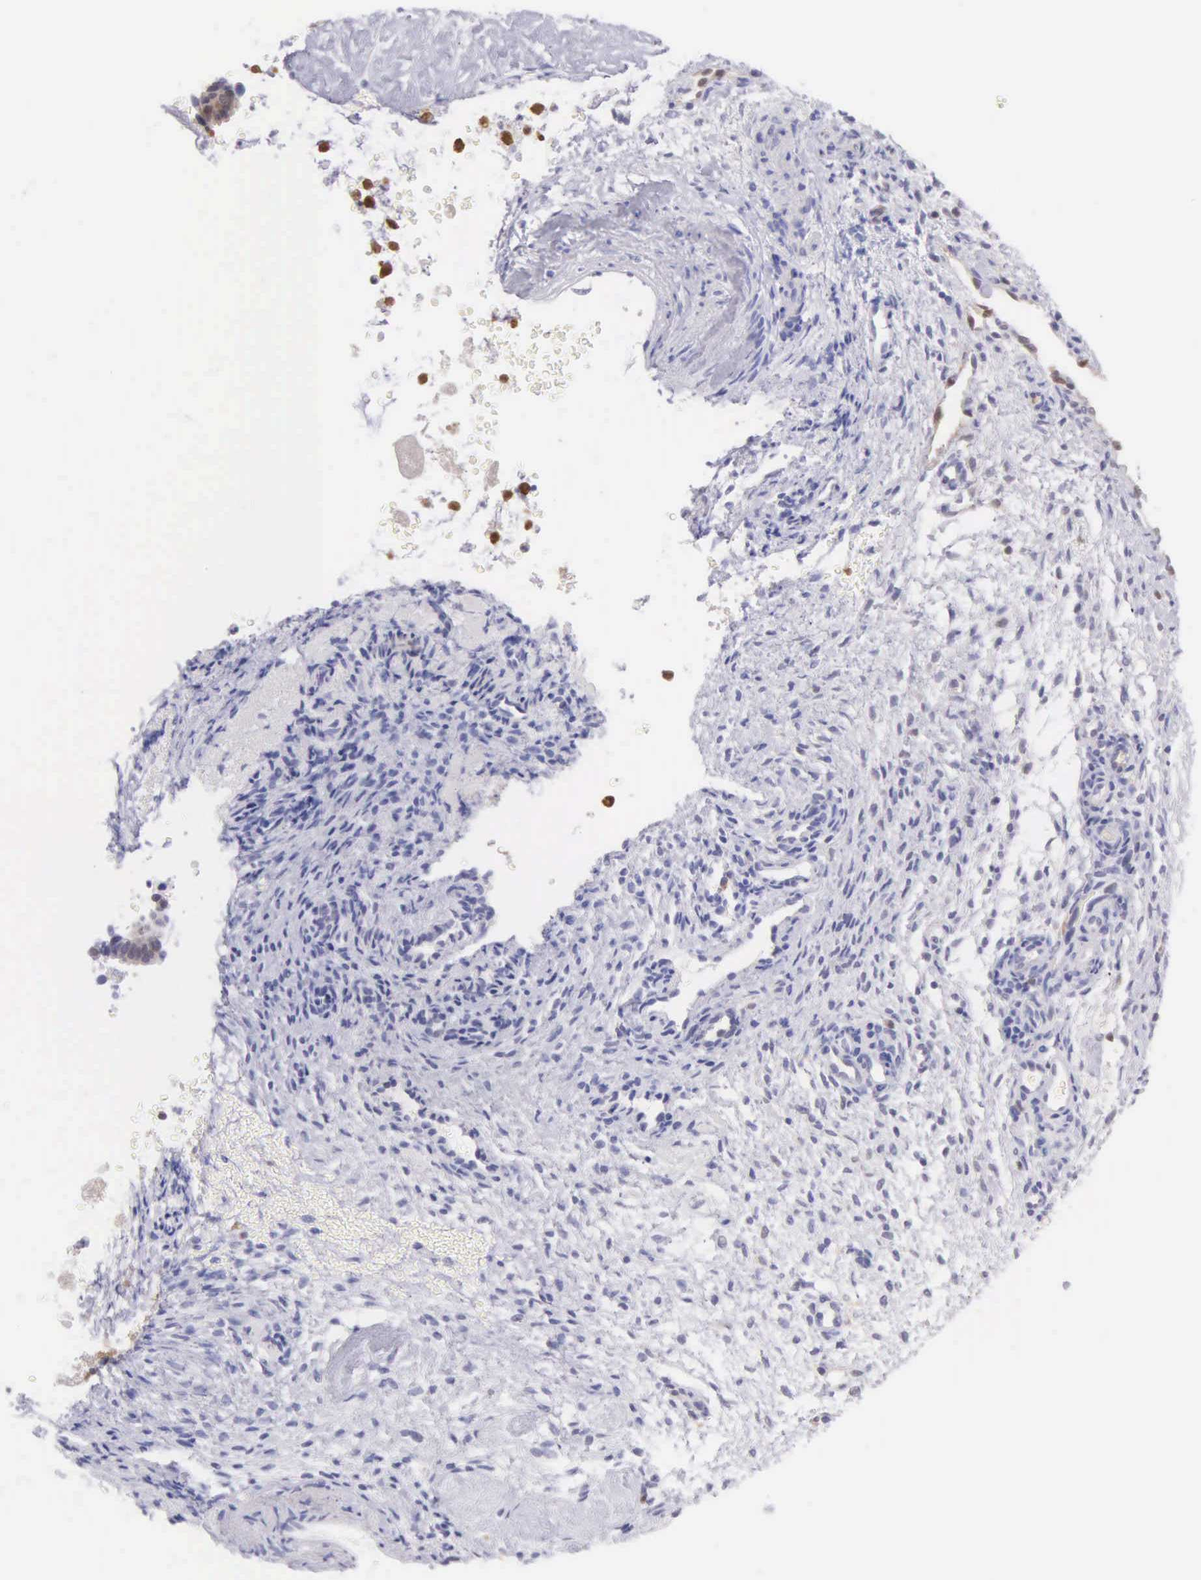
{"staining": {"intensity": "negative", "quantity": "none", "location": "none"}, "tissue": "ovarian cancer", "cell_type": "Tumor cells", "image_type": "cancer", "snomed": [{"axis": "morphology", "description": "Carcinoma, endometroid"}, {"axis": "topography", "description": "Ovary"}], "caption": "Protein analysis of ovarian endometroid carcinoma displays no significant expression in tumor cells. (DAB (3,3'-diaminobenzidine) IHC, high magnification).", "gene": "BID", "patient": {"sex": "female", "age": 52}}